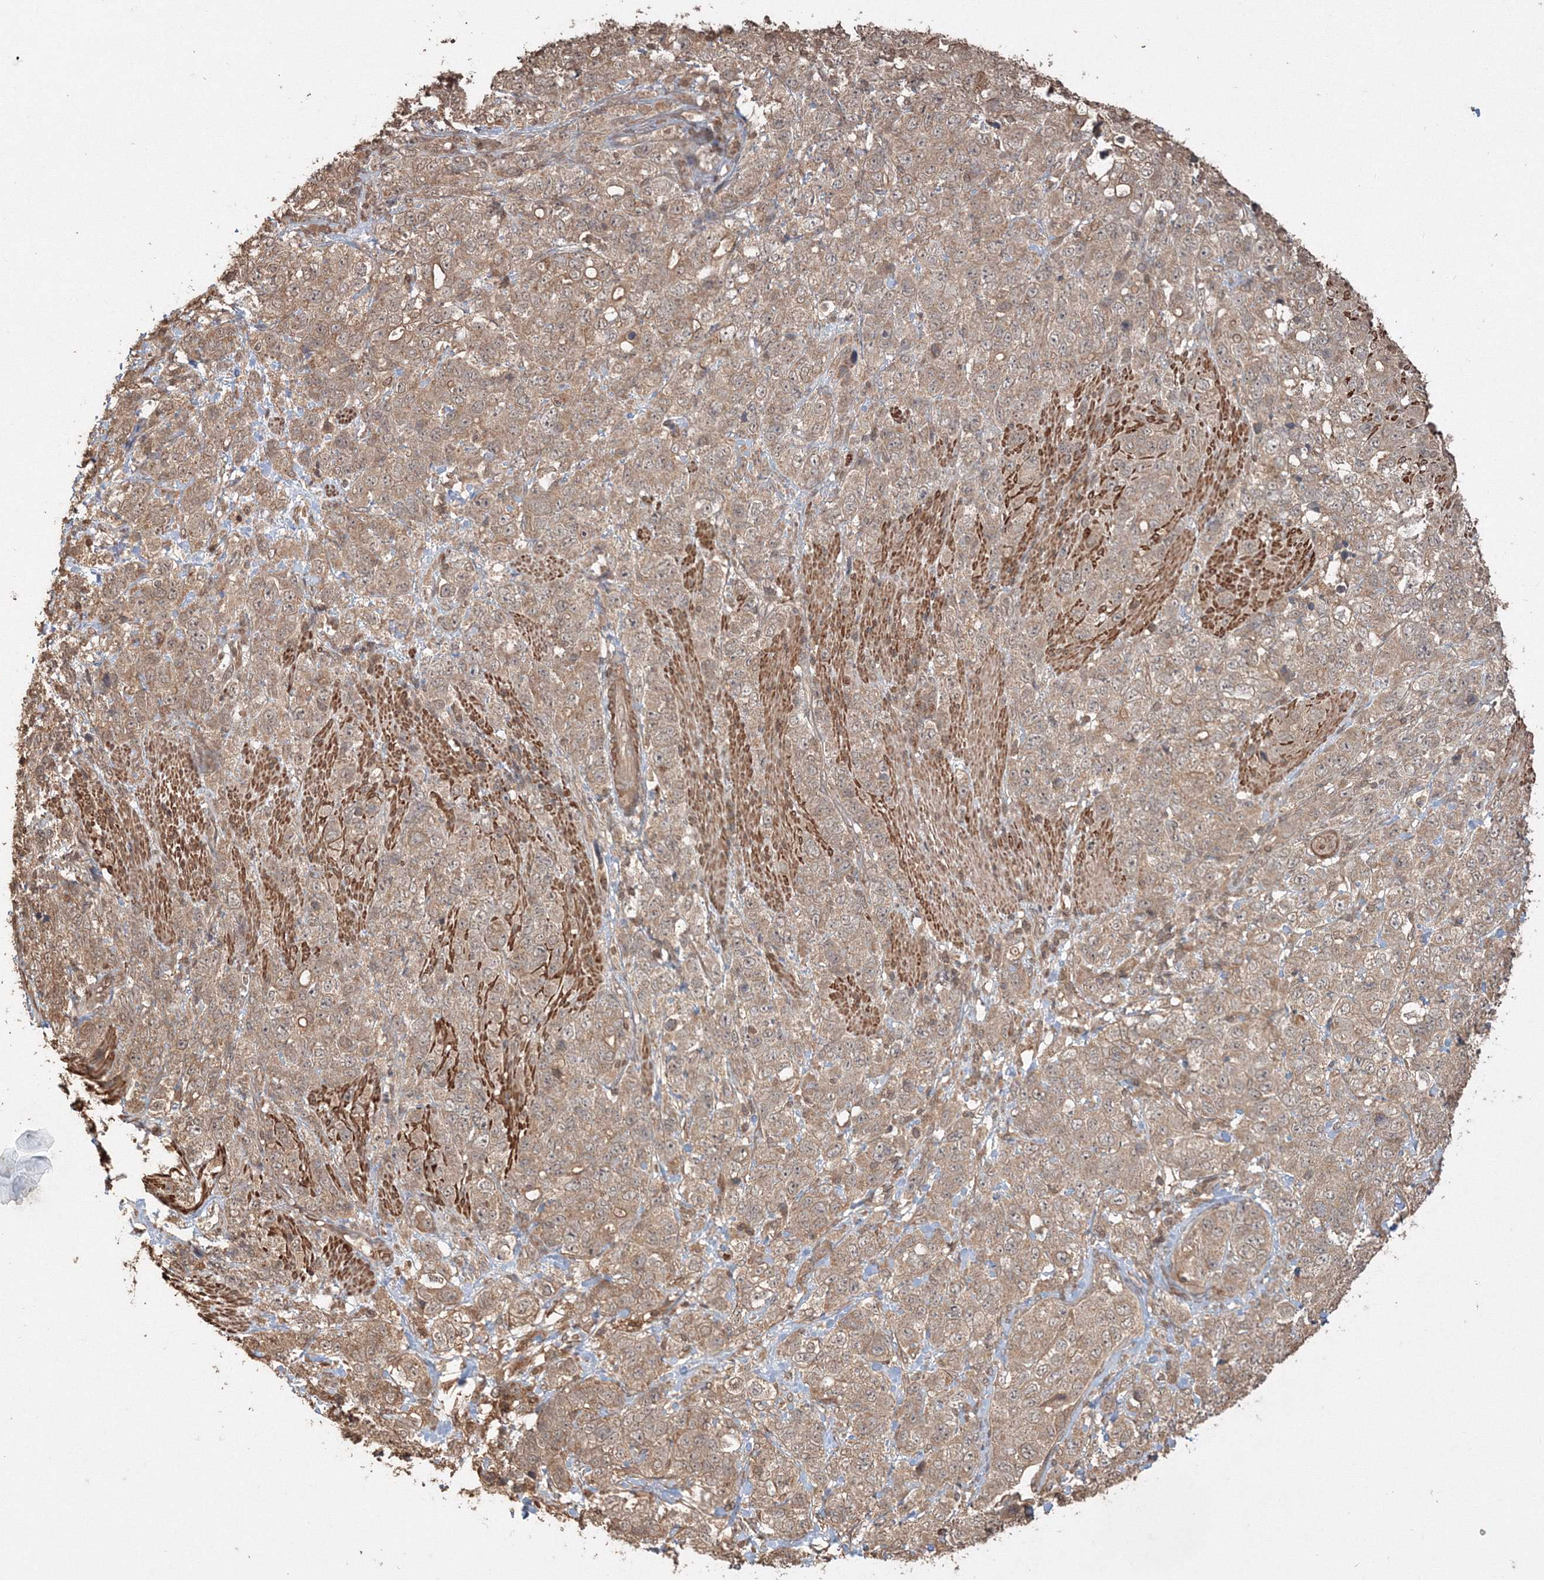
{"staining": {"intensity": "weak", "quantity": "25%-75%", "location": "cytoplasmic/membranous"}, "tissue": "stomach cancer", "cell_type": "Tumor cells", "image_type": "cancer", "snomed": [{"axis": "morphology", "description": "Adenocarcinoma, NOS"}, {"axis": "topography", "description": "Stomach"}], "caption": "Protein staining of stomach cancer tissue demonstrates weak cytoplasmic/membranous staining in approximately 25%-75% of tumor cells.", "gene": "CCDC122", "patient": {"sex": "male", "age": 48}}